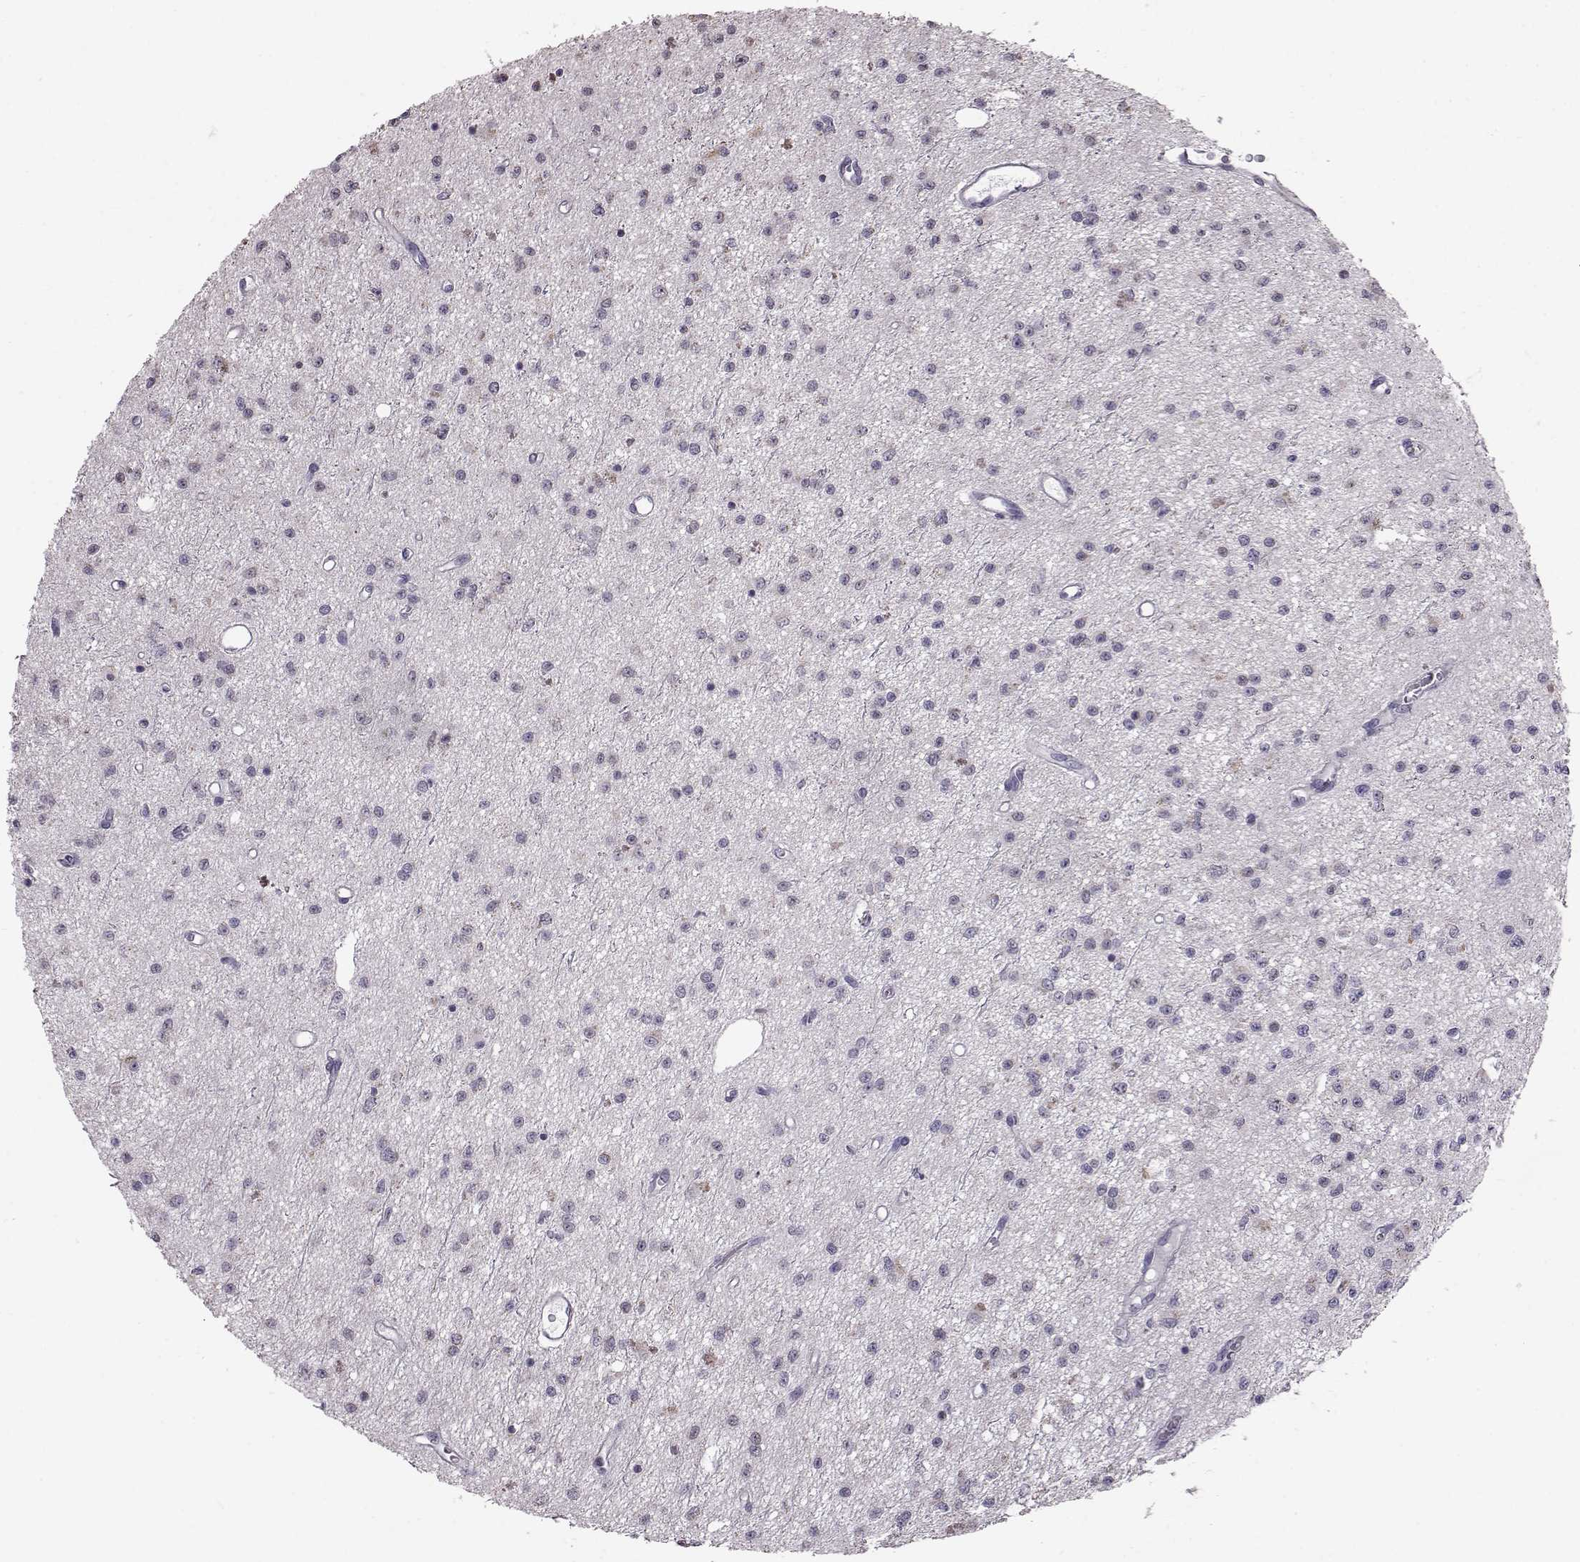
{"staining": {"intensity": "negative", "quantity": "none", "location": "none"}, "tissue": "glioma", "cell_type": "Tumor cells", "image_type": "cancer", "snomed": [{"axis": "morphology", "description": "Glioma, malignant, Low grade"}, {"axis": "topography", "description": "Brain"}], "caption": "Glioma stained for a protein using IHC demonstrates no positivity tumor cells.", "gene": "ALDH3A1", "patient": {"sex": "female", "age": 45}}